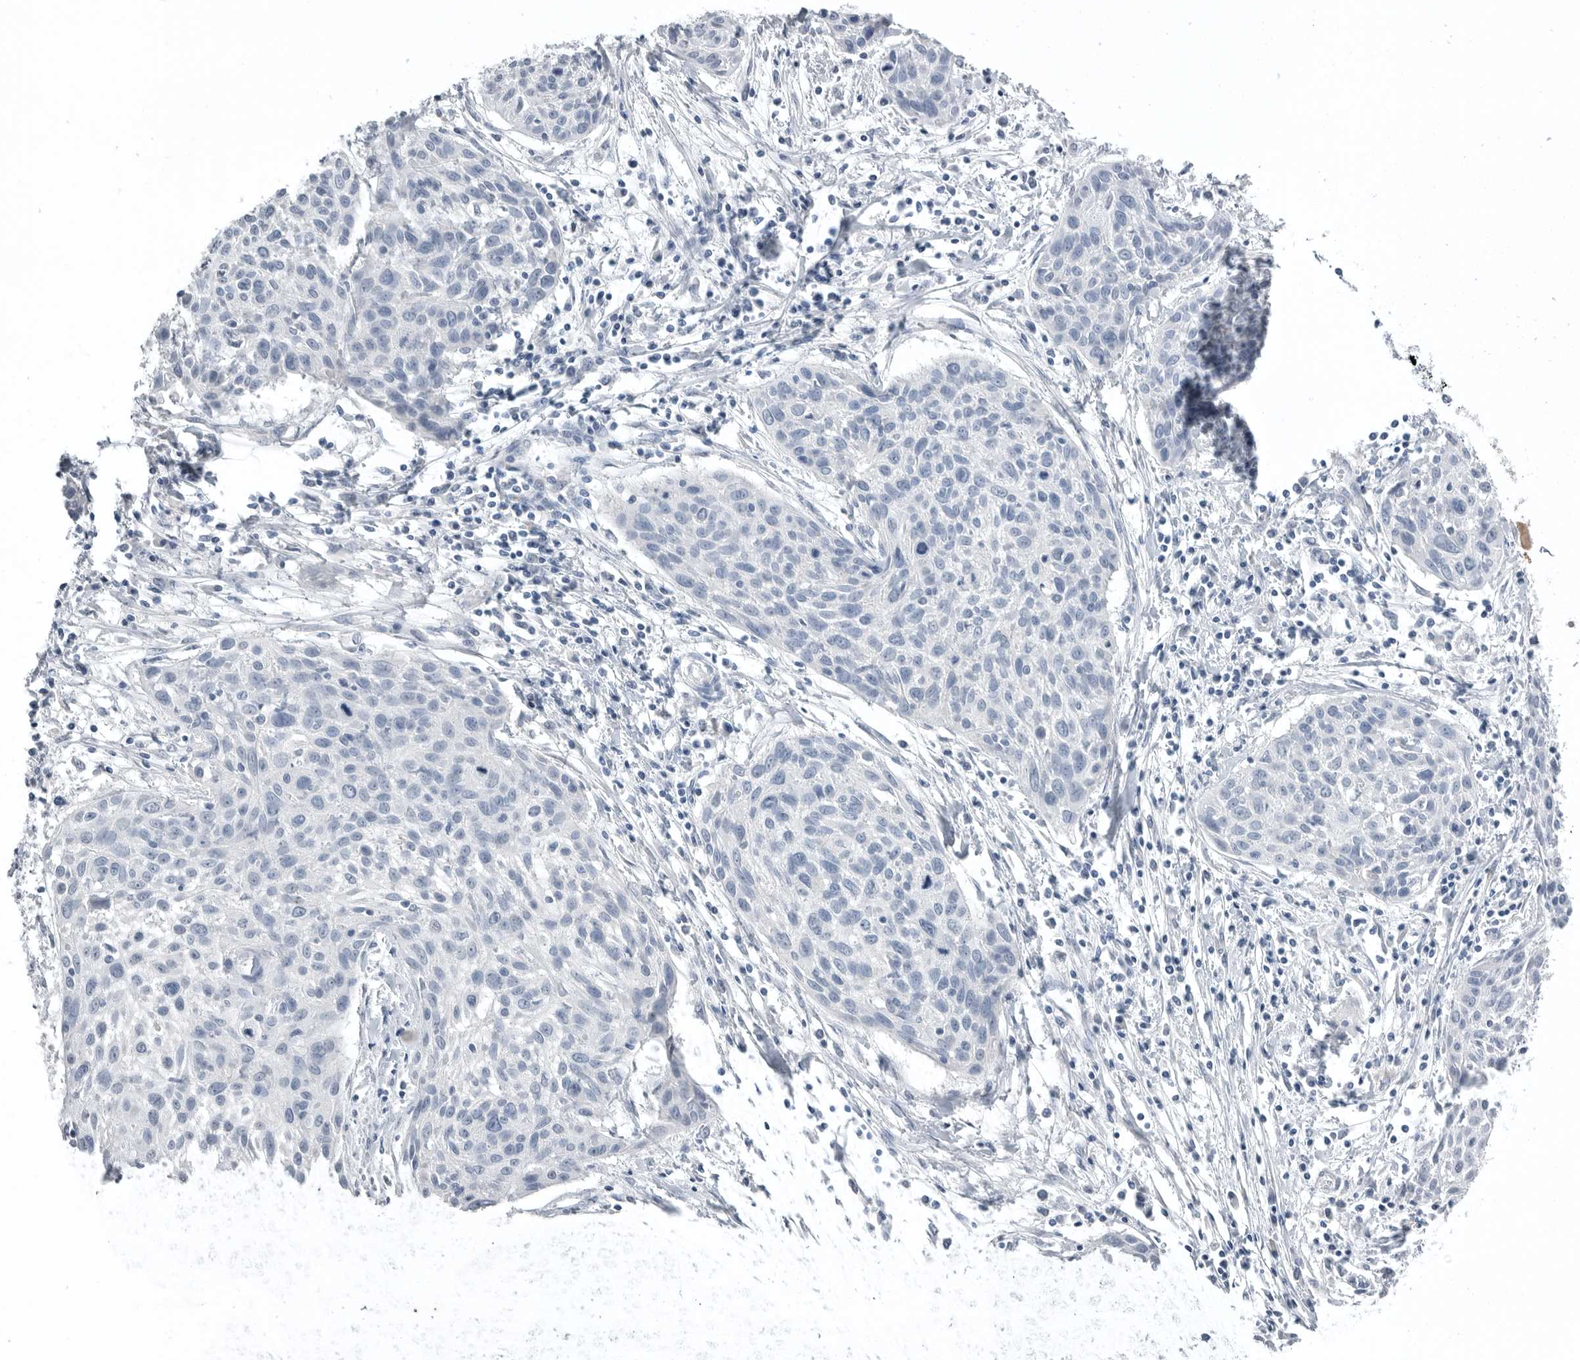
{"staining": {"intensity": "negative", "quantity": "none", "location": "none"}, "tissue": "cervical cancer", "cell_type": "Tumor cells", "image_type": "cancer", "snomed": [{"axis": "morphology", "description": "Squamous cell carcinoma, NOS"}, {"axis": "topography", "description": "Cervix"}], "caption": "Immunohistochemical staining of human squamous cell carcinoma (cervical) reveals no significant expression in tumor cells. The staining was performed using DAB to visualize the protein expression in brown, while the nuclei were stained in blue with hematoxylin (Magnification: 20x).", "gene": "TIMP1", "patient": {"sex": "female", "age": 51}}